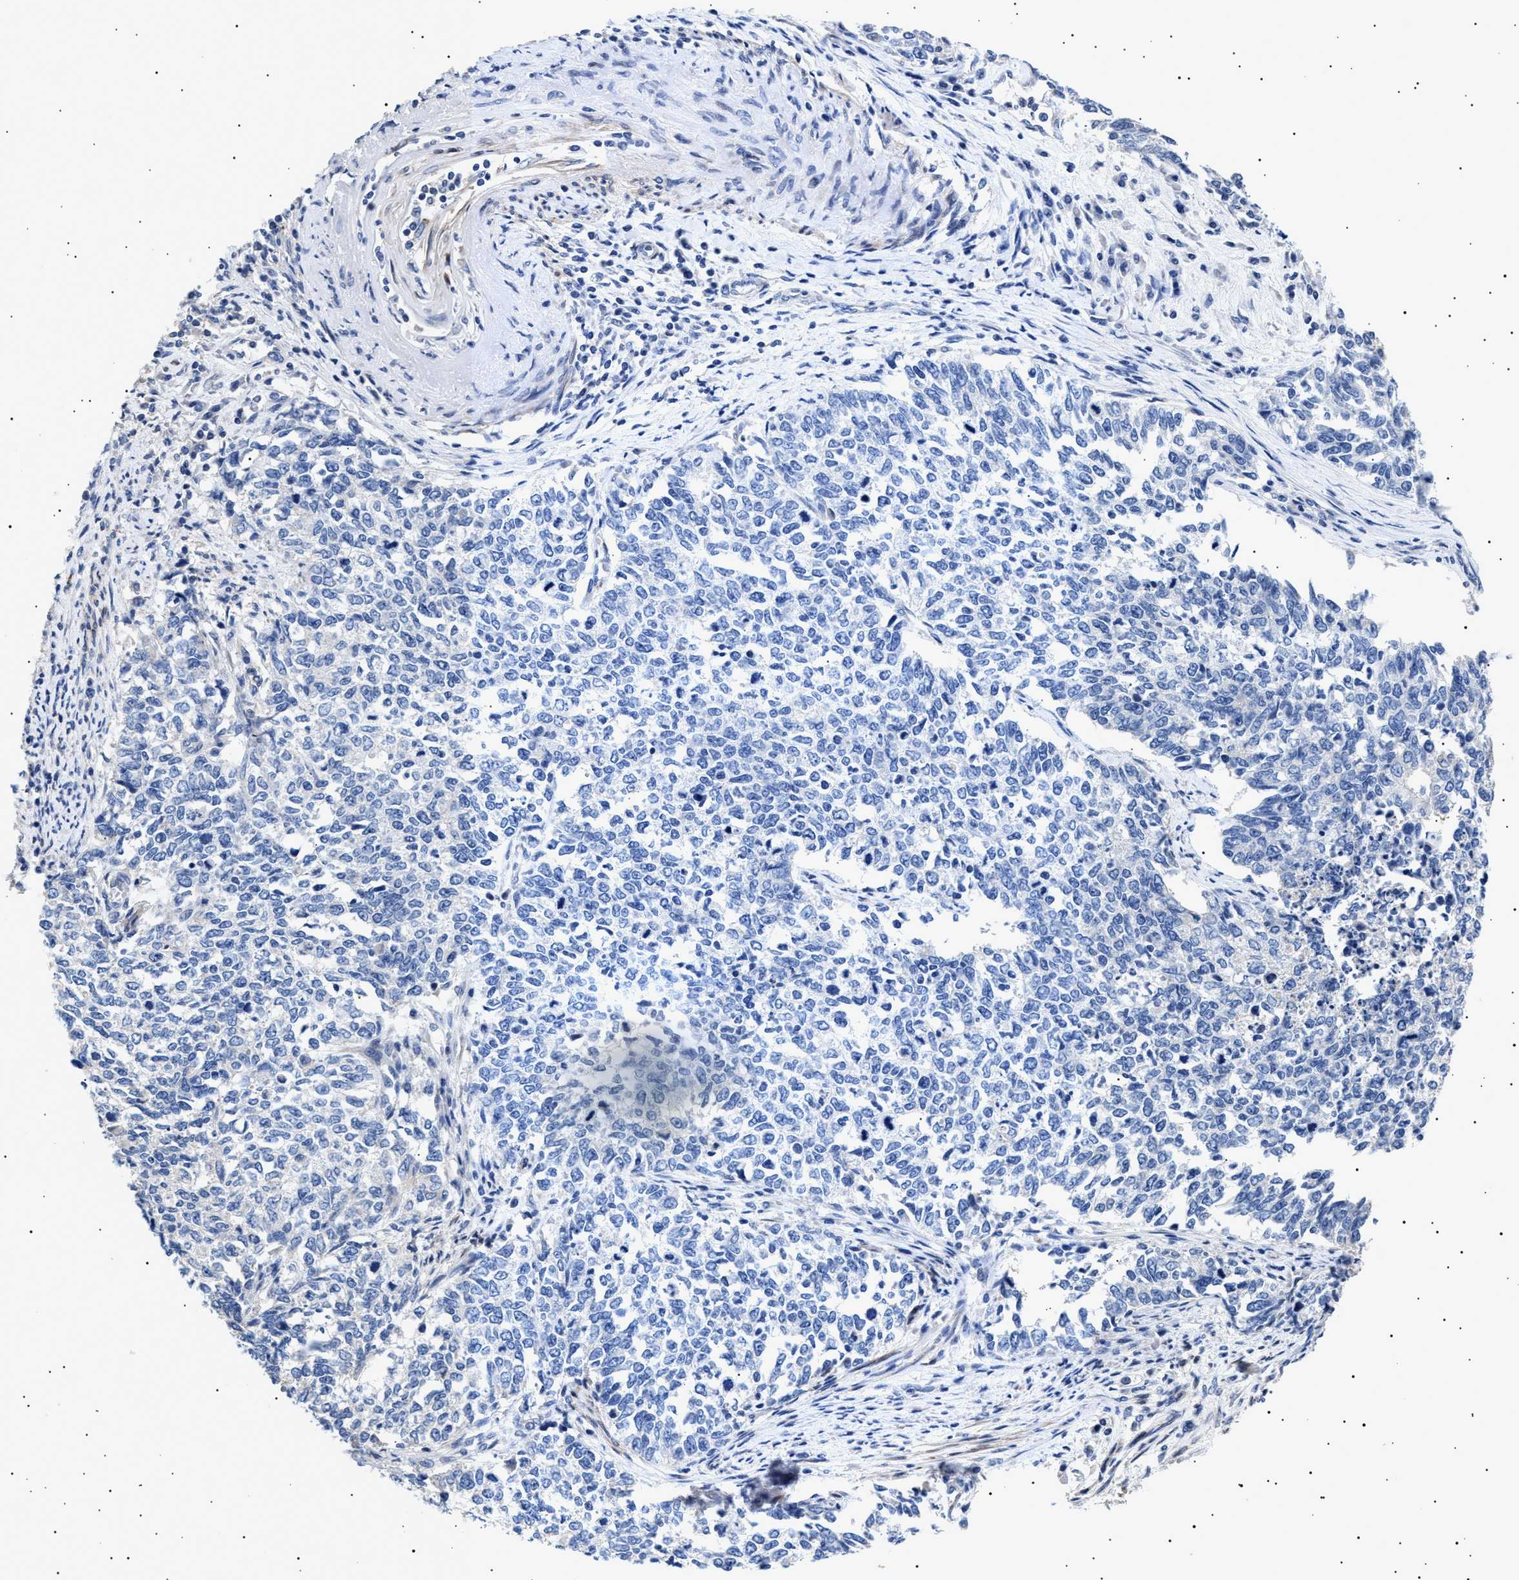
{"staining": {"intensity": "negative", "quantity": "none", "location": "none"}, "tissue": "cervical cancer", "cell_type": "Tumor cells", "image_type": "cancer", "snomed": [{"axis": "morphology", "description": "Squamous cell carcinoma, NOS"}, {"axis": "topography", "description": "Cervix"}], "caption": "Human cervical cancer (squamous cell carcinoma) stained for a protein using immunohistochemistry (IHC) demonstrates no staining in tumor cells.", "gene": "HEMGN", "patient": {"sex": "female", "age": 63}}